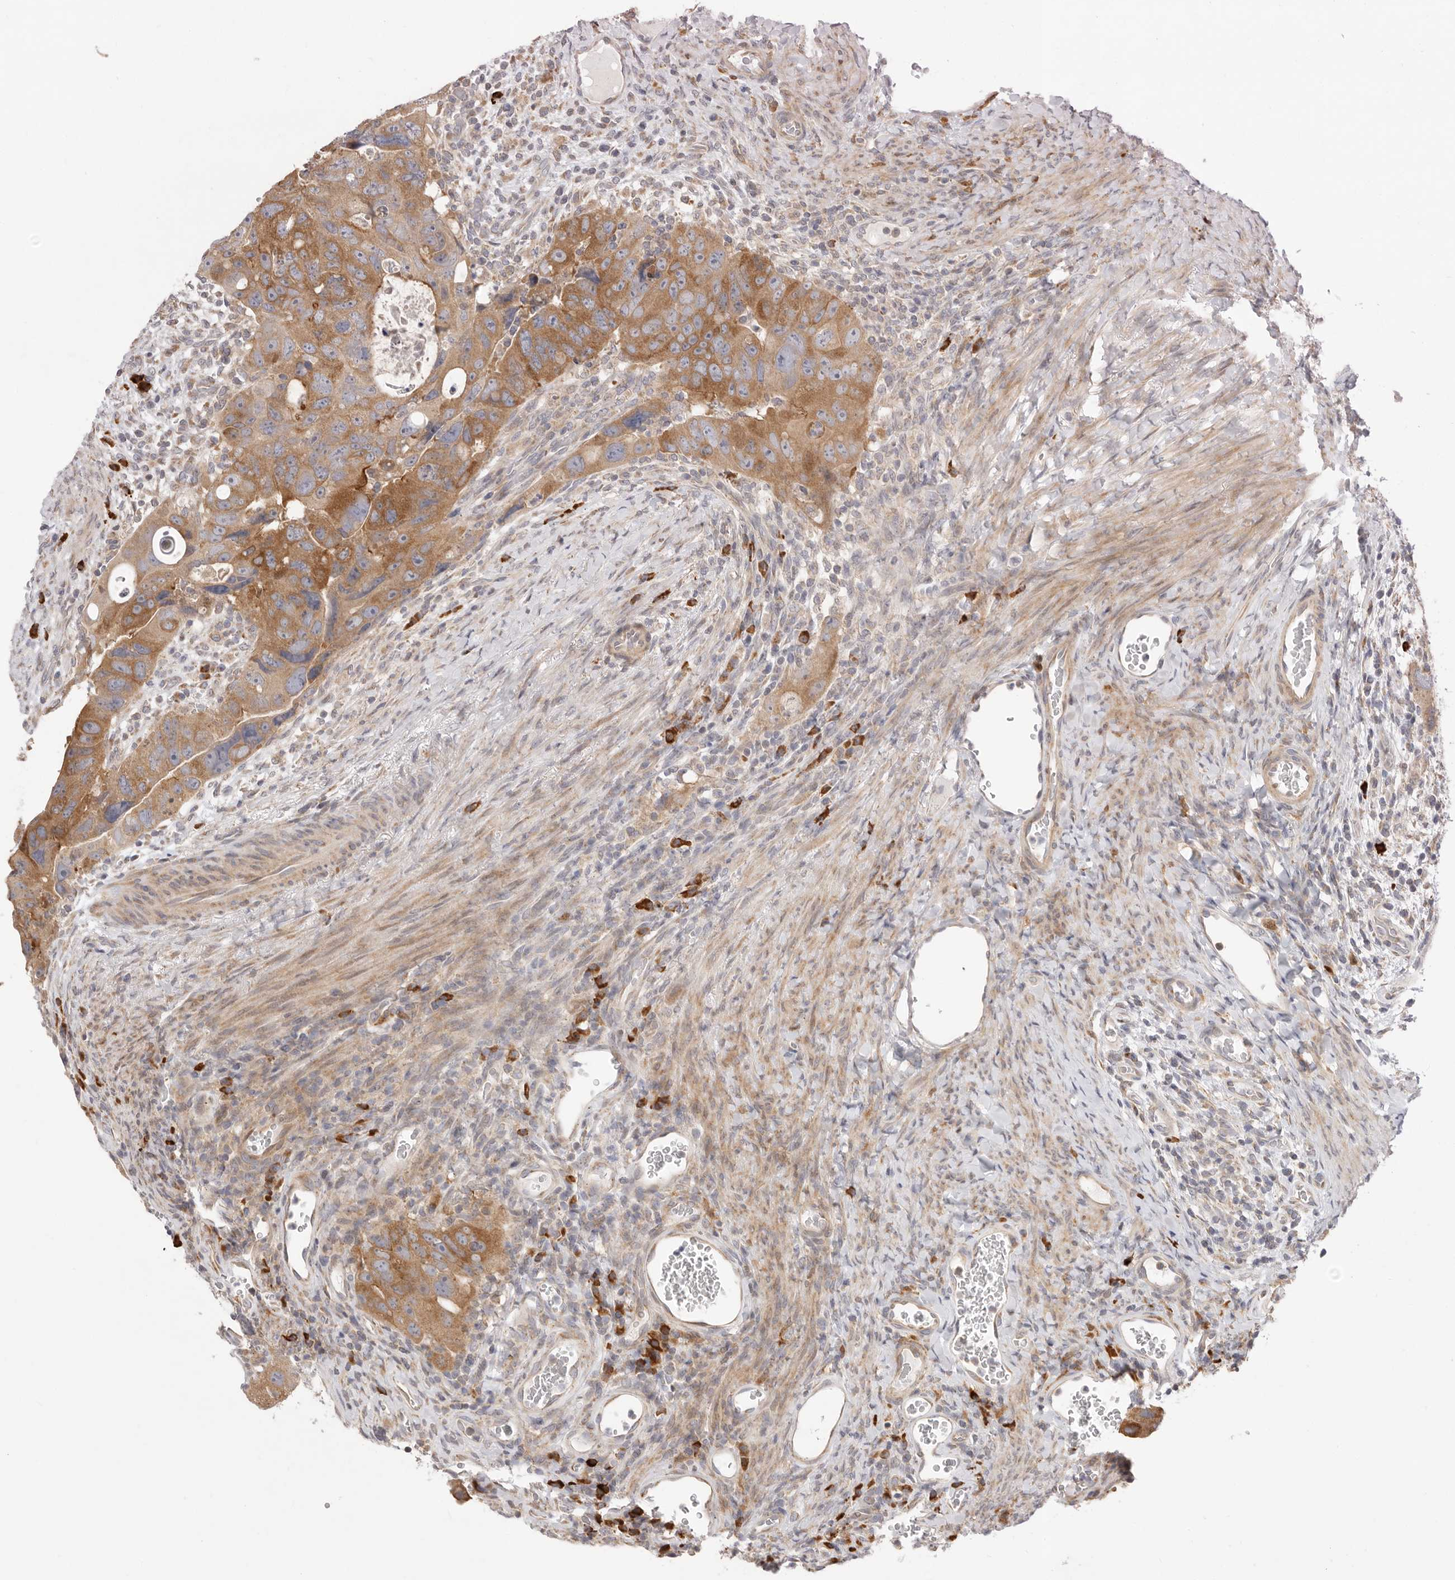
{"staining": {"intensity": "moderate", "quantity": ">75%", "location": "cytoplasmic/membranous"}, "tissue": "colorectal cancer", "cell_type": "Tumor cells", "image_type": "cancer", "snomed": [{"axis": "morphology", "description": "Adenocarcinoma, NOS"}, {"axis": "topography", "description": "Rectum"}], "caption": "An IHC image of neoplastic tissue is shown. Protein staining in brown highlights moderate cytoplasmic/membranous positivity in colorectal adenocarcinoma within tumor cells.", "gene": "USH1C", "patient": {"sex": "male", "age": 59}}